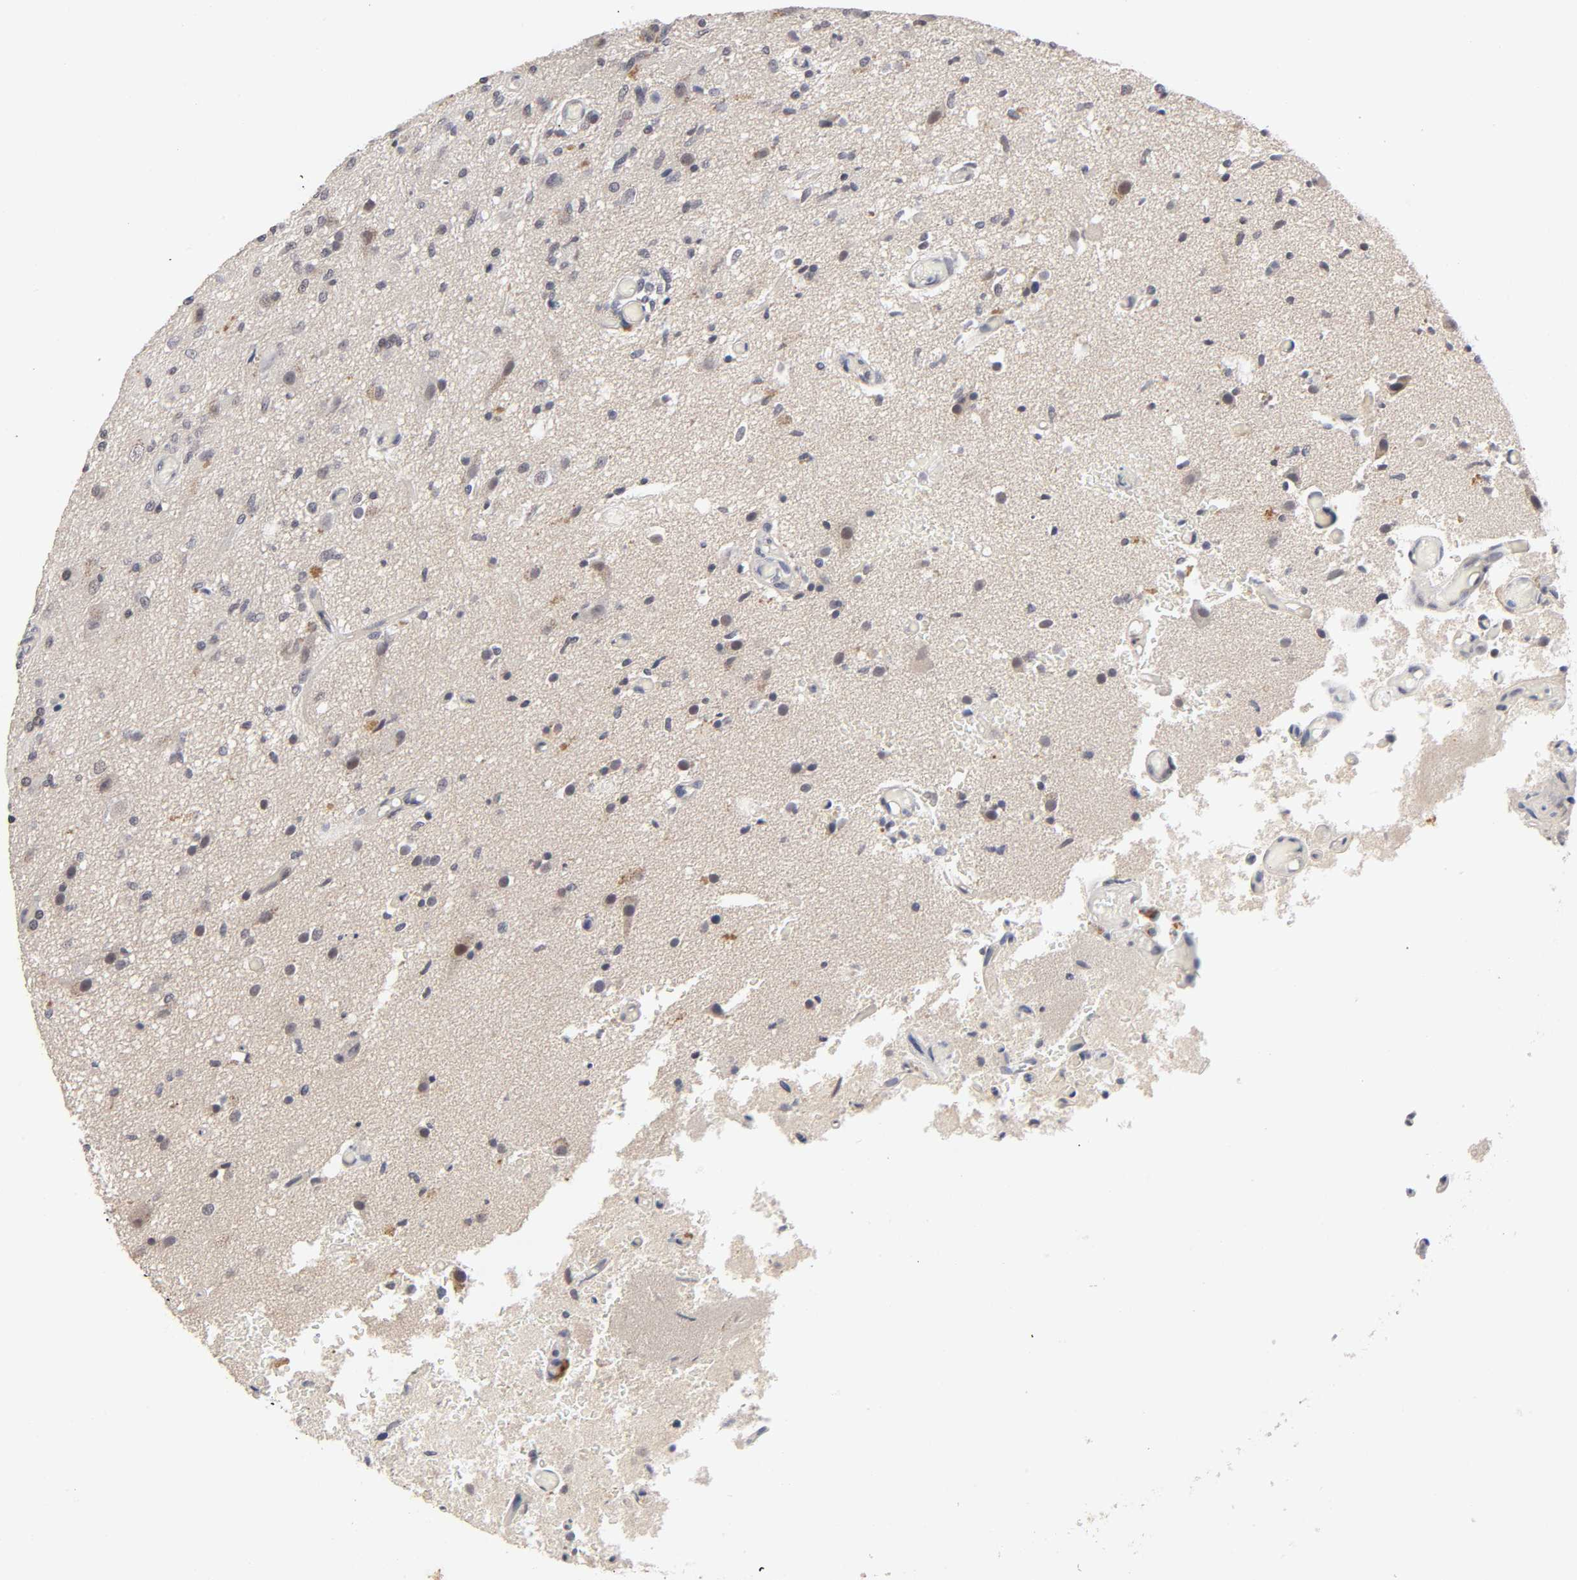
{"staining": {"intensity": "weak", "quantity": "25%-75%", "location": "cytoplasmic/membranous,nuclear"}, "tissue": "glioma", "cell_type": "Tumor cells", "image_type": "cancer", "snomed": [{"axis": "morphology", "description": "Normal tissue, NOS"}, {"axis": "morphology", "description": "Glioma, malignant, High grade"}, {"axis": "topography", "description": "Cerebral cortex"}], "caption": "A histopathology image showing weak cytoplasmic/membranous and nuclear positivity in about 25%-75% of tumor cells in malignant glioma (high-grade), as visualized by brown immunohistochemical staining.", "gene": "EP300", "patient": {"sex": "male", "age": 77}}